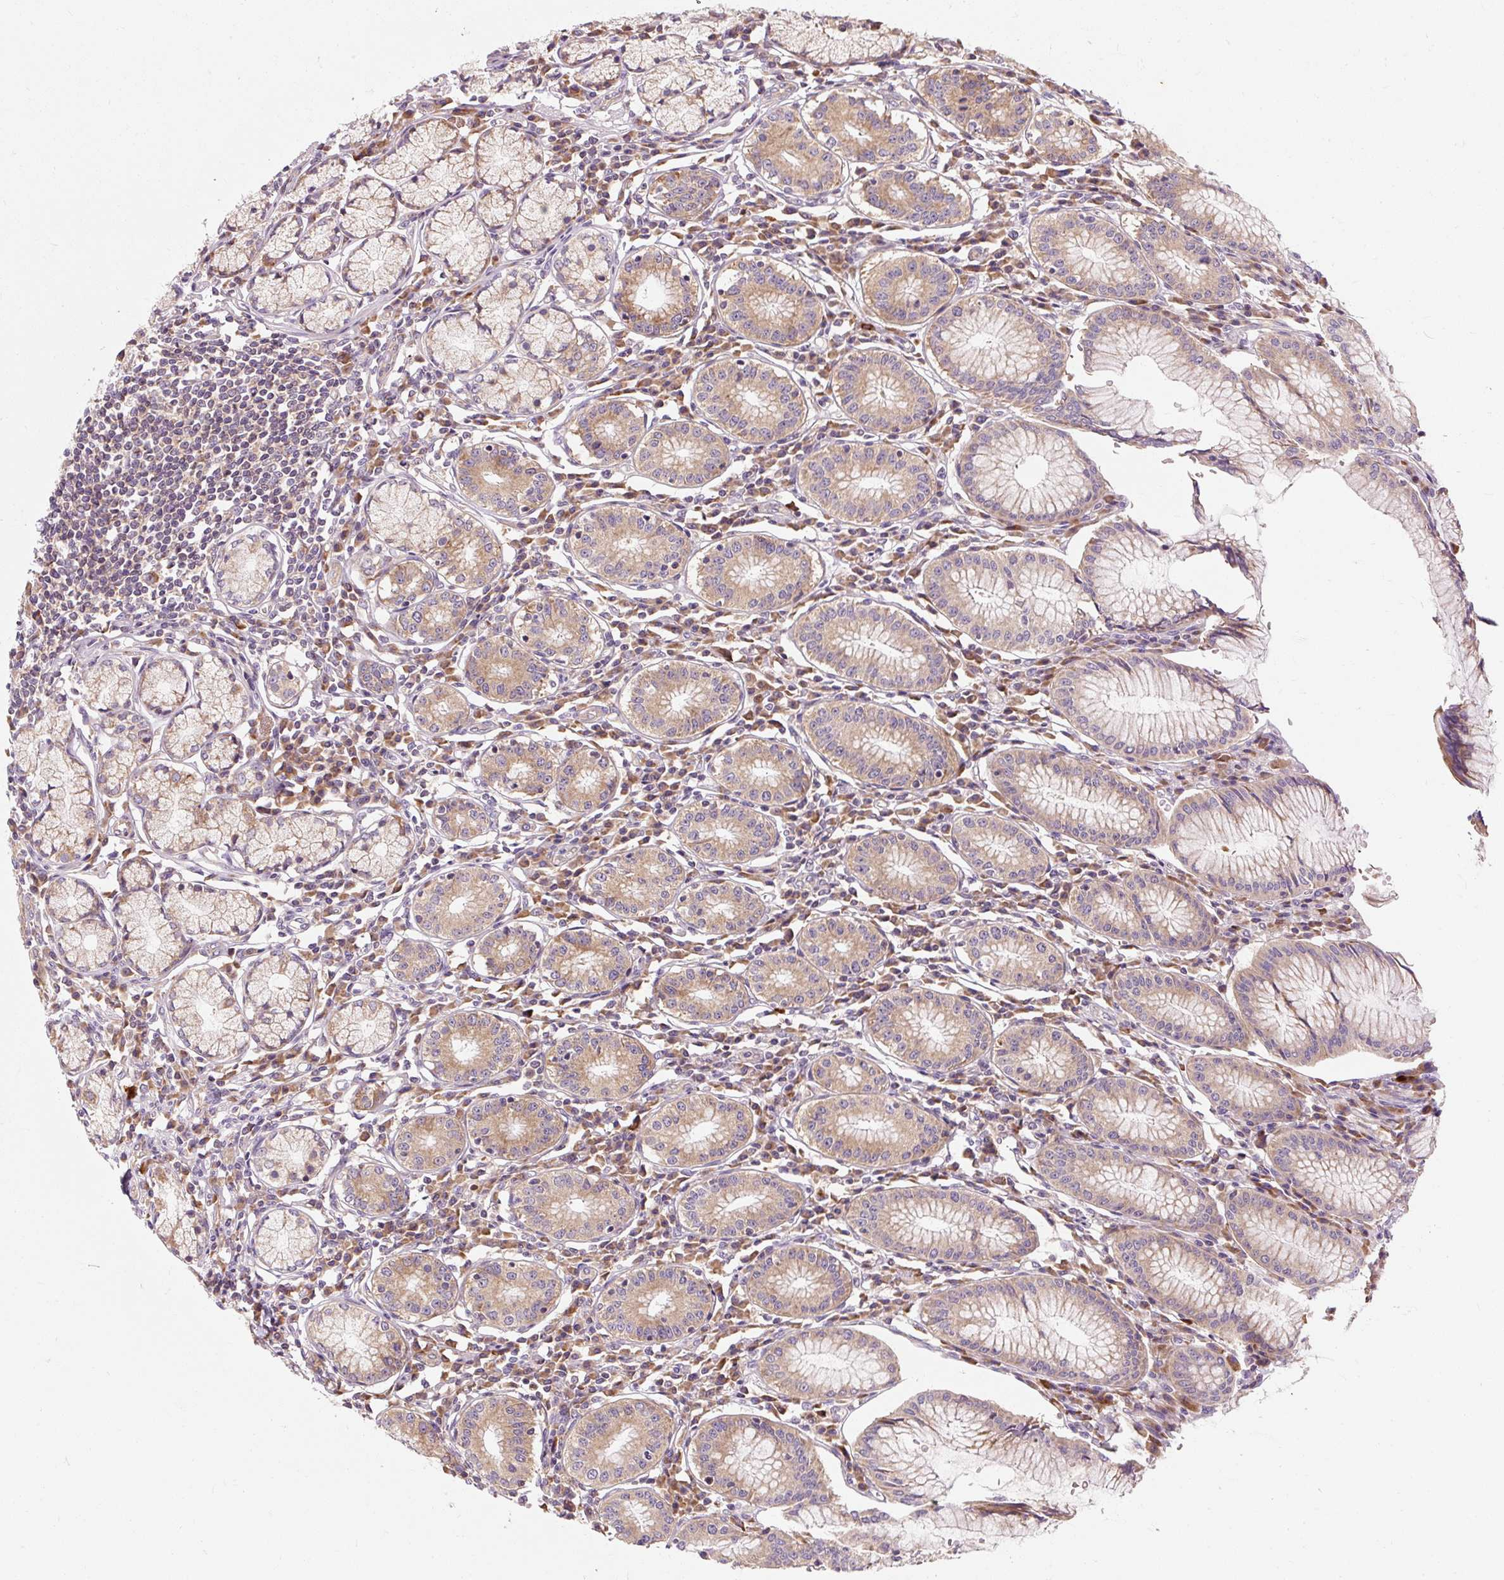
{"staining": {"intensity": "strong", "quantity": ">75%", "location": "cytoplasmic/membranous"}, "tissue": "stomach", "cell_type": "Glandular cells", "image_type": "normal", "snomed": [{"axis": "morphology", "description": "Normal tissue, NOS"}, {"axis": "topography", "description": "Stomach"}], "caption": "Immunohistochemistry (IHC) (DAB) staining of benign stomach reveals strong cytoplasmic/membranous protein staining in approximately >75% of glandular cells.", "gene": "PRSS48", "patient": {"sex": "male", "age": 55}}